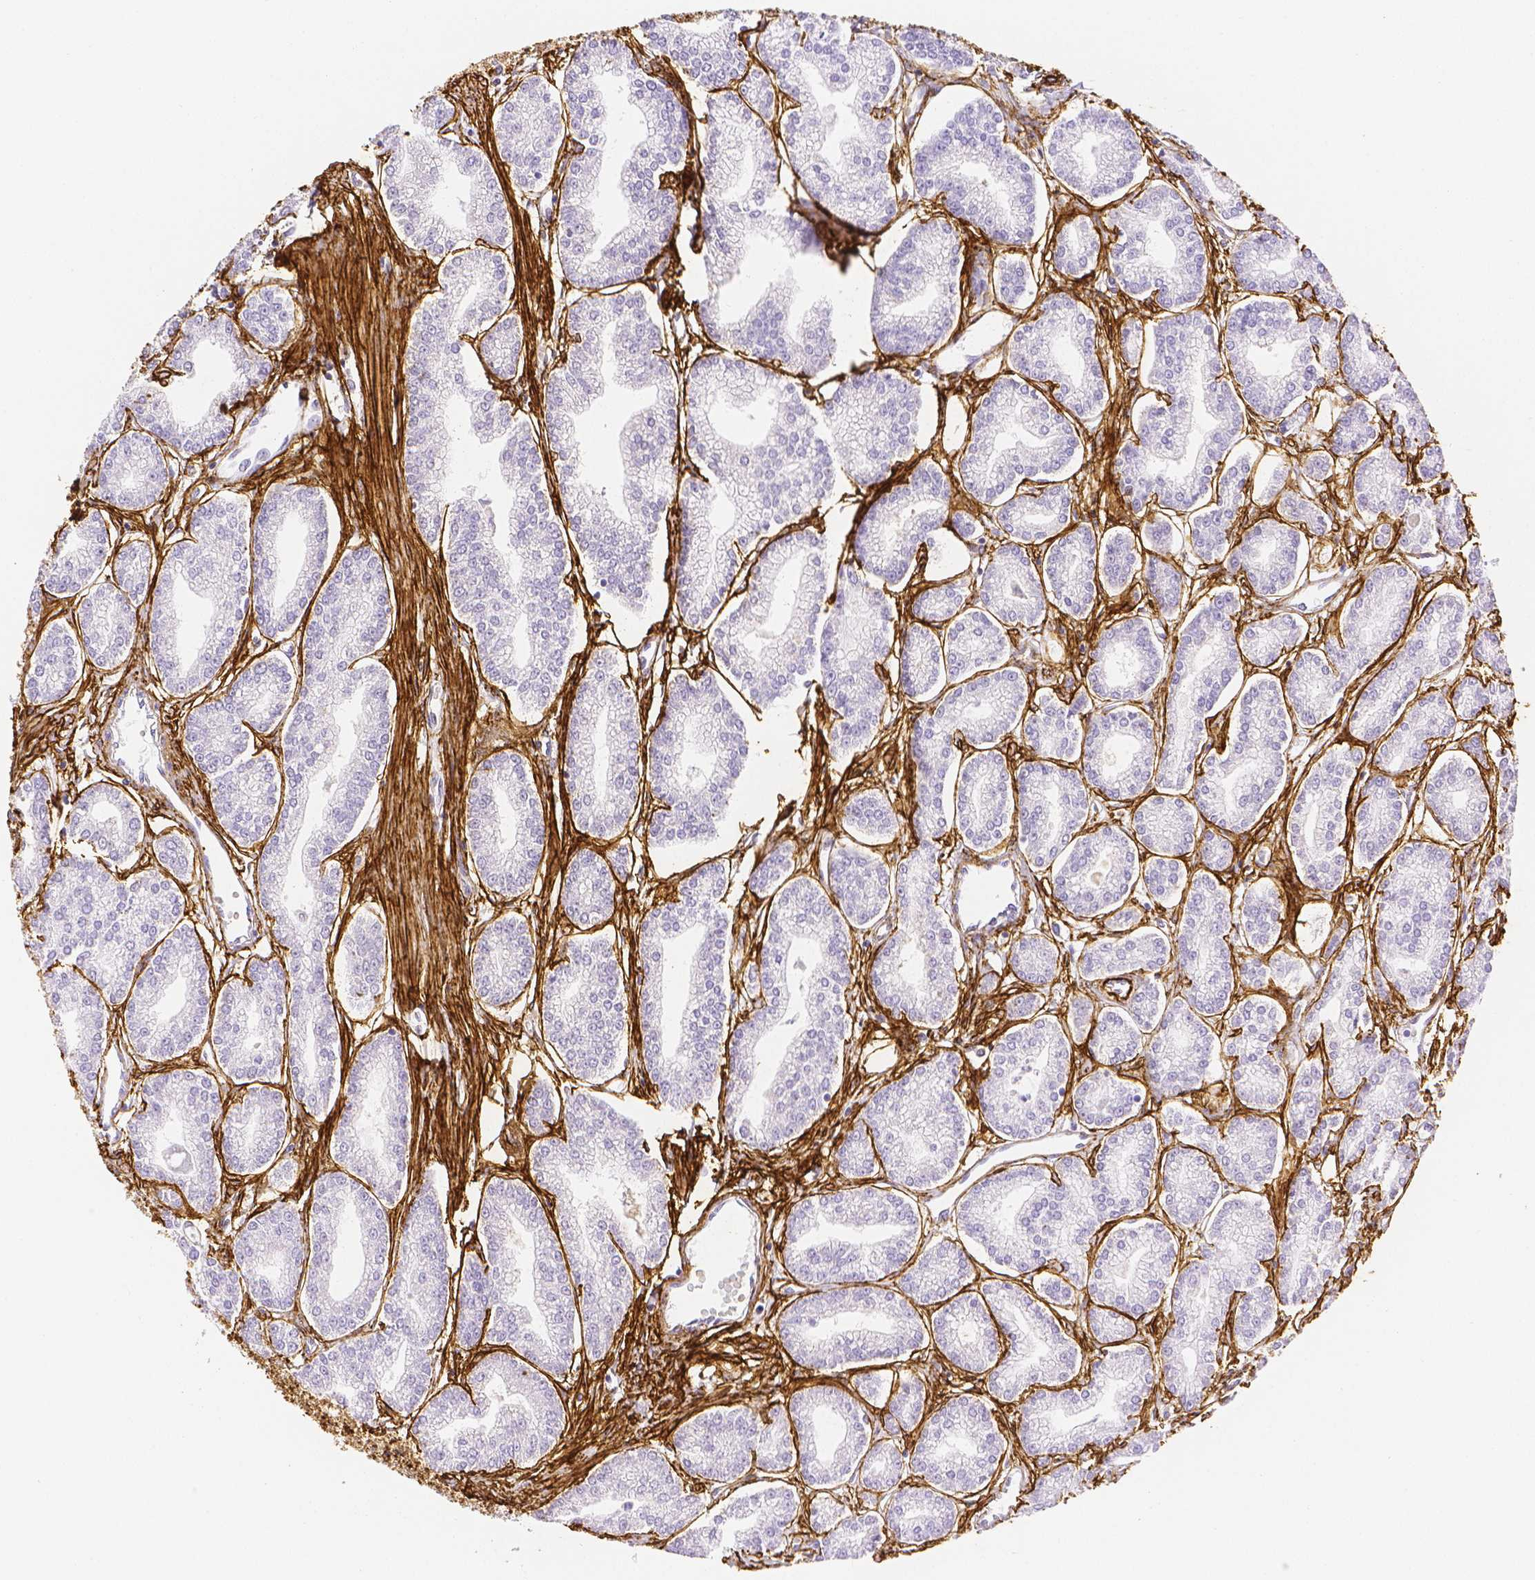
{"staining": {"intensity": "negative", "quantity": "none", "location": "none"}, "tissue": "prostate cancer", "cell_type": "Tumor cells", "image_type": "cancer", "snomed": [{"axis": "morphology", "description": "Adenocarcinoma, NOS"}, {"axis": "topography", "description": "Prostate"}], "caption": "This is an immunohistochemistry image of prostate cancer (adenocarcinoma). There is no expression in tumor cells.", "gene": "FBN1", "patient": {"sex": "male", "age": 71}}